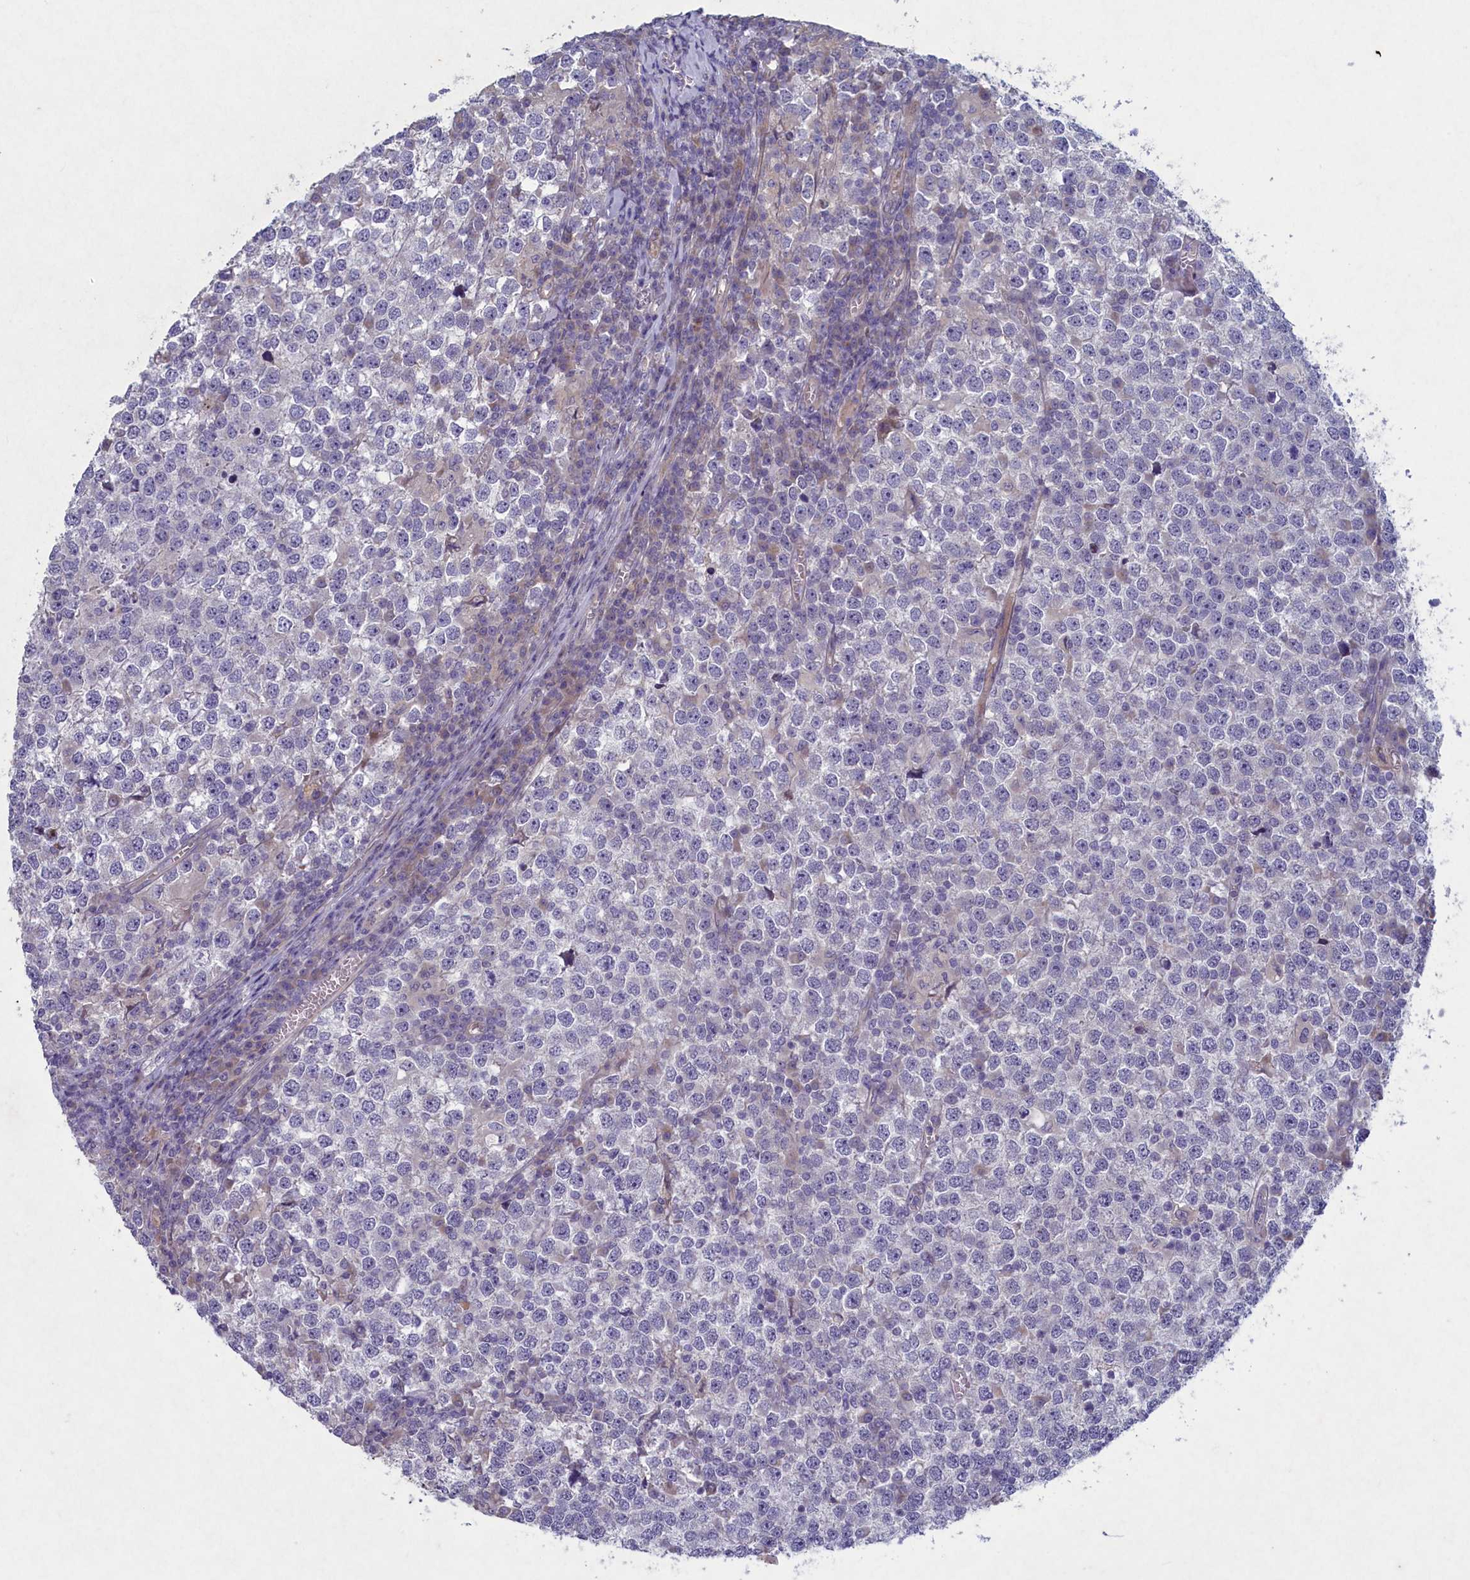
{"staining": {"intensity": "negative", "quantity": "none", "location": "none"}, "tissue": "testis cancer", "cell_type": "Tumor cells", "image_type": "cancer", "snomed": [{"axis": "morphology", "description": "Seminoma, NOS"}, {"axis": "topography", "description": "Testis"}], "caption": "This is an immunohistochemistry (IHC) histopathology image of testis cancer (seminoma). There is no positivity in tumor cells.", "gene": "PLEKHG6", "patient": {"sex": "male", "age": 65}}